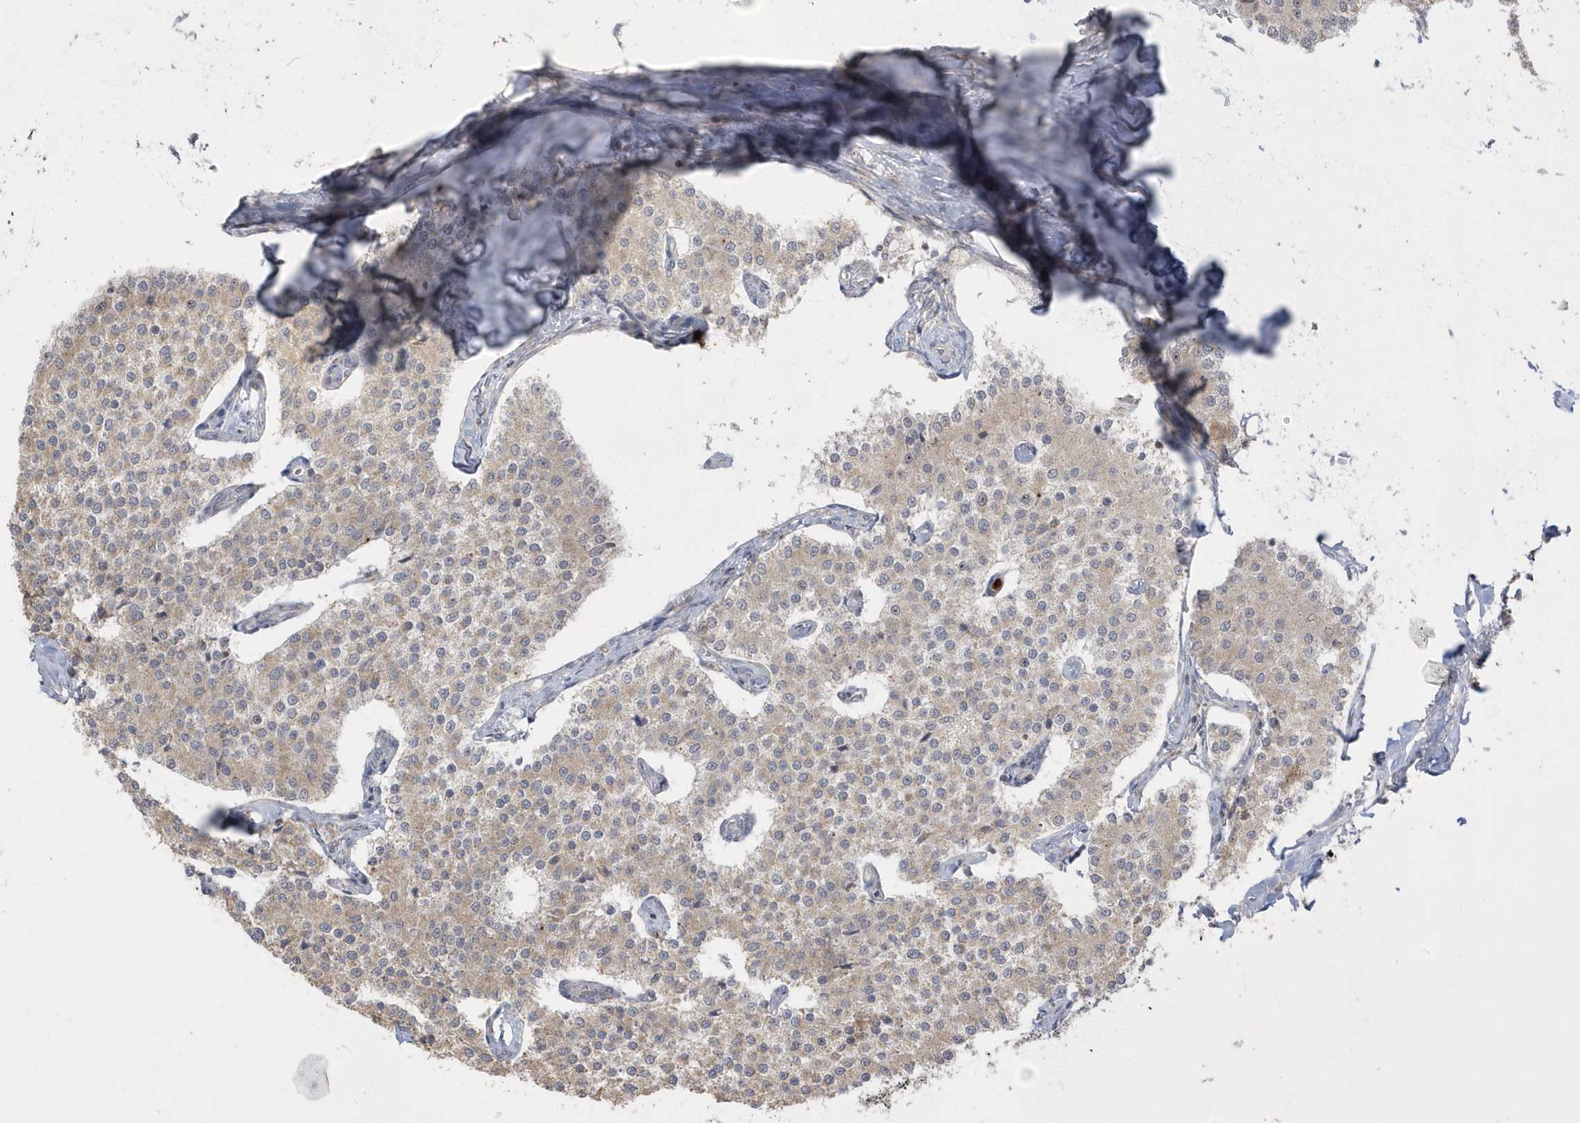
{"staining": {"intensity": "weak", "quantity": ">75%", "location": "cytoplasmic/membranous"}, "tissue": "carcinoid", "cell_type": "Tumor cells", "image_type": "cancer", "snomed": [{"axis": "morphology", "description": "Carcinoid, malignant, NOS"}, {"axis": "topography", "description": "Colon"}], "caption": "Weak cytoplasmic/membranous expression for a protein is appreciated in approximately >75% of tumor cells of carcinoid using immunohistochemistry (IHC).", "gene": "NAF1", "patient": {"sex": "female", "age": 52}}